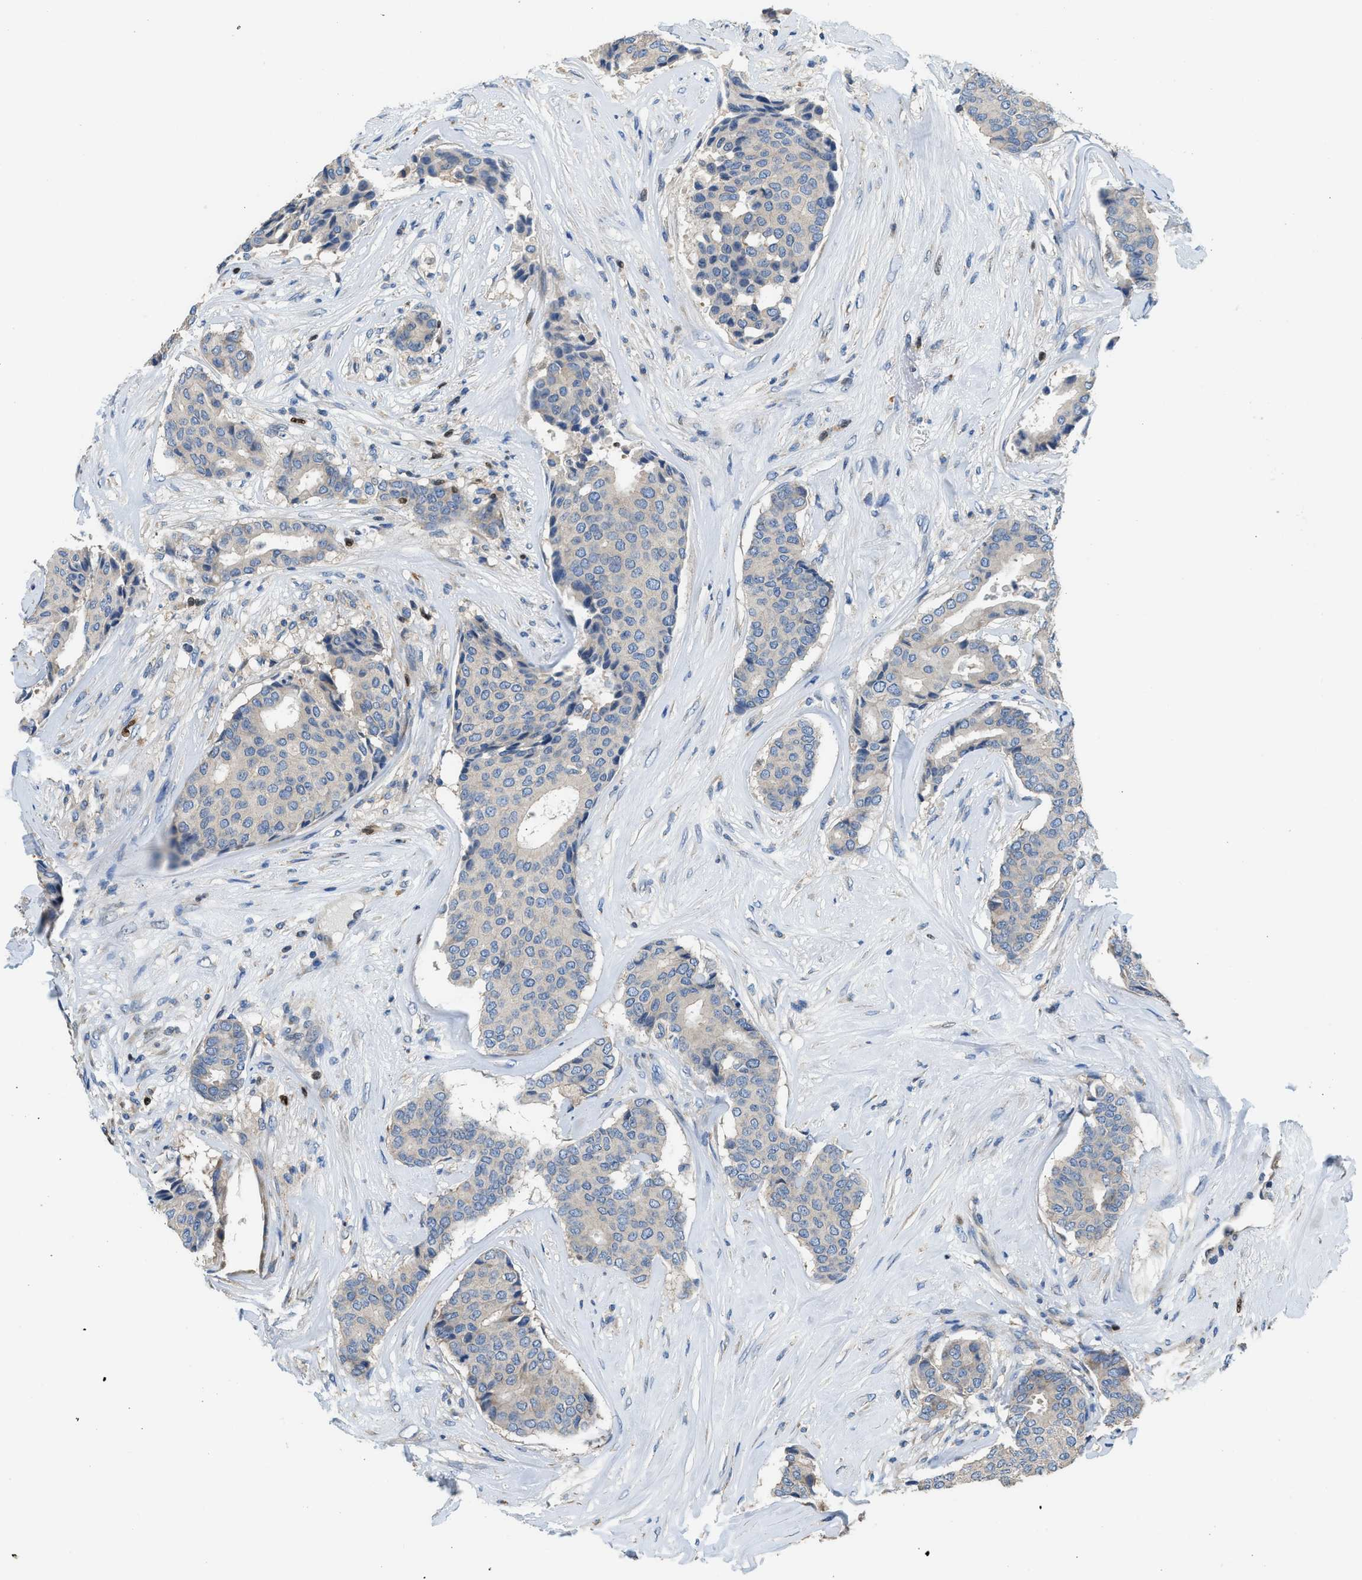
{"staining": {"intensity": "negative", "quantity": "none", "location": "none"}, "tissue": "breast cancer", "cell_type": "Tumor cells", "image_type": "cancer", "snomed": [{"axis": "morphology", "description": "Duct carcinoma"}, {"axis": "topography", "description": "Breast"}], "caption": "Protein analysis of intraductal carcinoma (breast) exhibits no significant staining in tumor cells.", "gene": "TOX", "patient": {"sex": "female", "age": 75}}